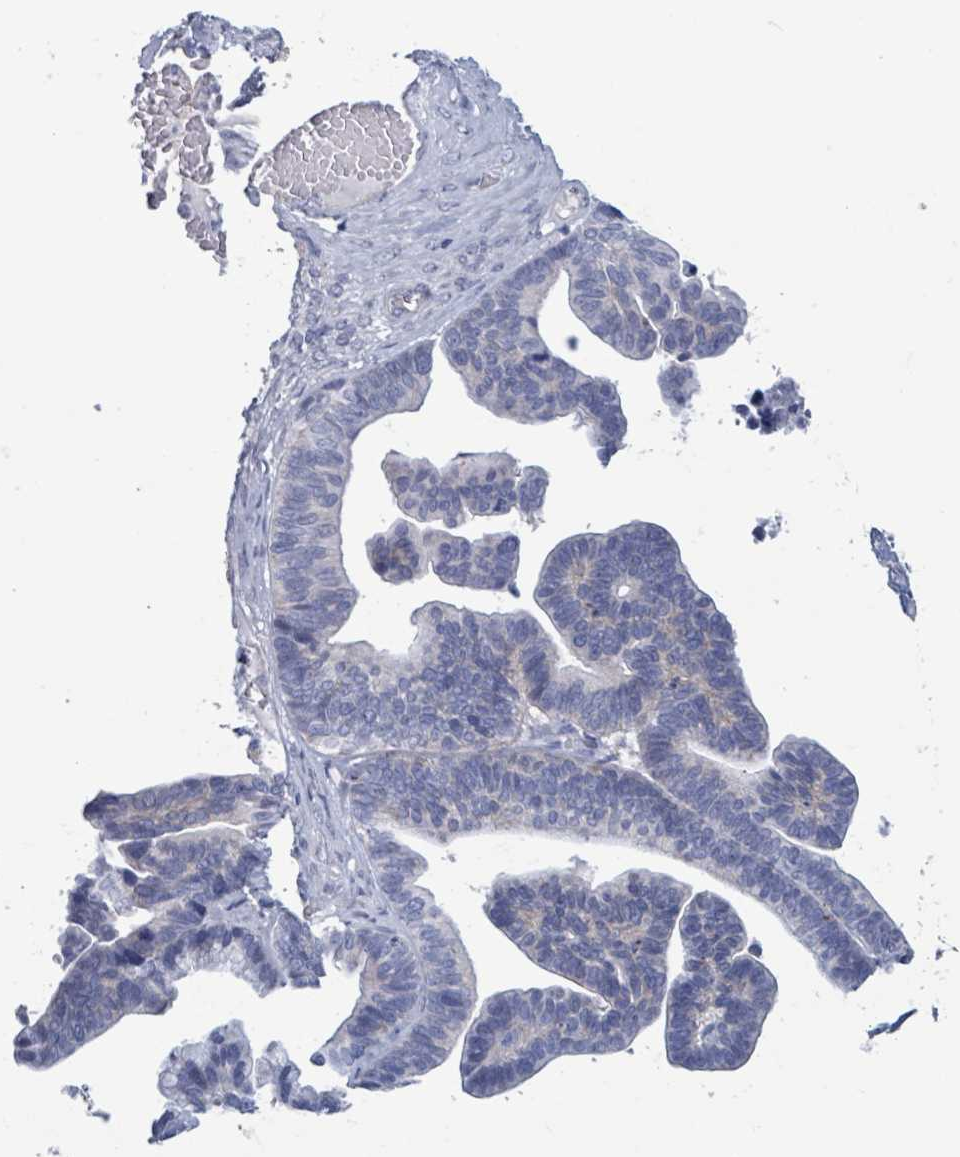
{"staining": {"intensity": "negative", "quantity": "none", "location": "none"}, "tissue": "ovarian cancer", "cell_type": "Tumor cells", "image_type": "cancer", "snomed": [{"axis": "morphology", "description": "Cystadenocarcinoma, serous, NOS"}, {"axis": "topography", "description": "Ovary"}], "caption": "IHC photomicrograph of neoplastic tissue: human ovarian cancer stained with DAB (3,3'-diaminobenzidine) demonstrates no significant protein expression in tumor cells. (Stains: DAB immunohistochemistry (IHC) with hematoxylin counter stain, Microscopy: brightfield microscopy at high magnification).", "gene": "PKLR", "patient": {"sex": "female", "age": 56}}